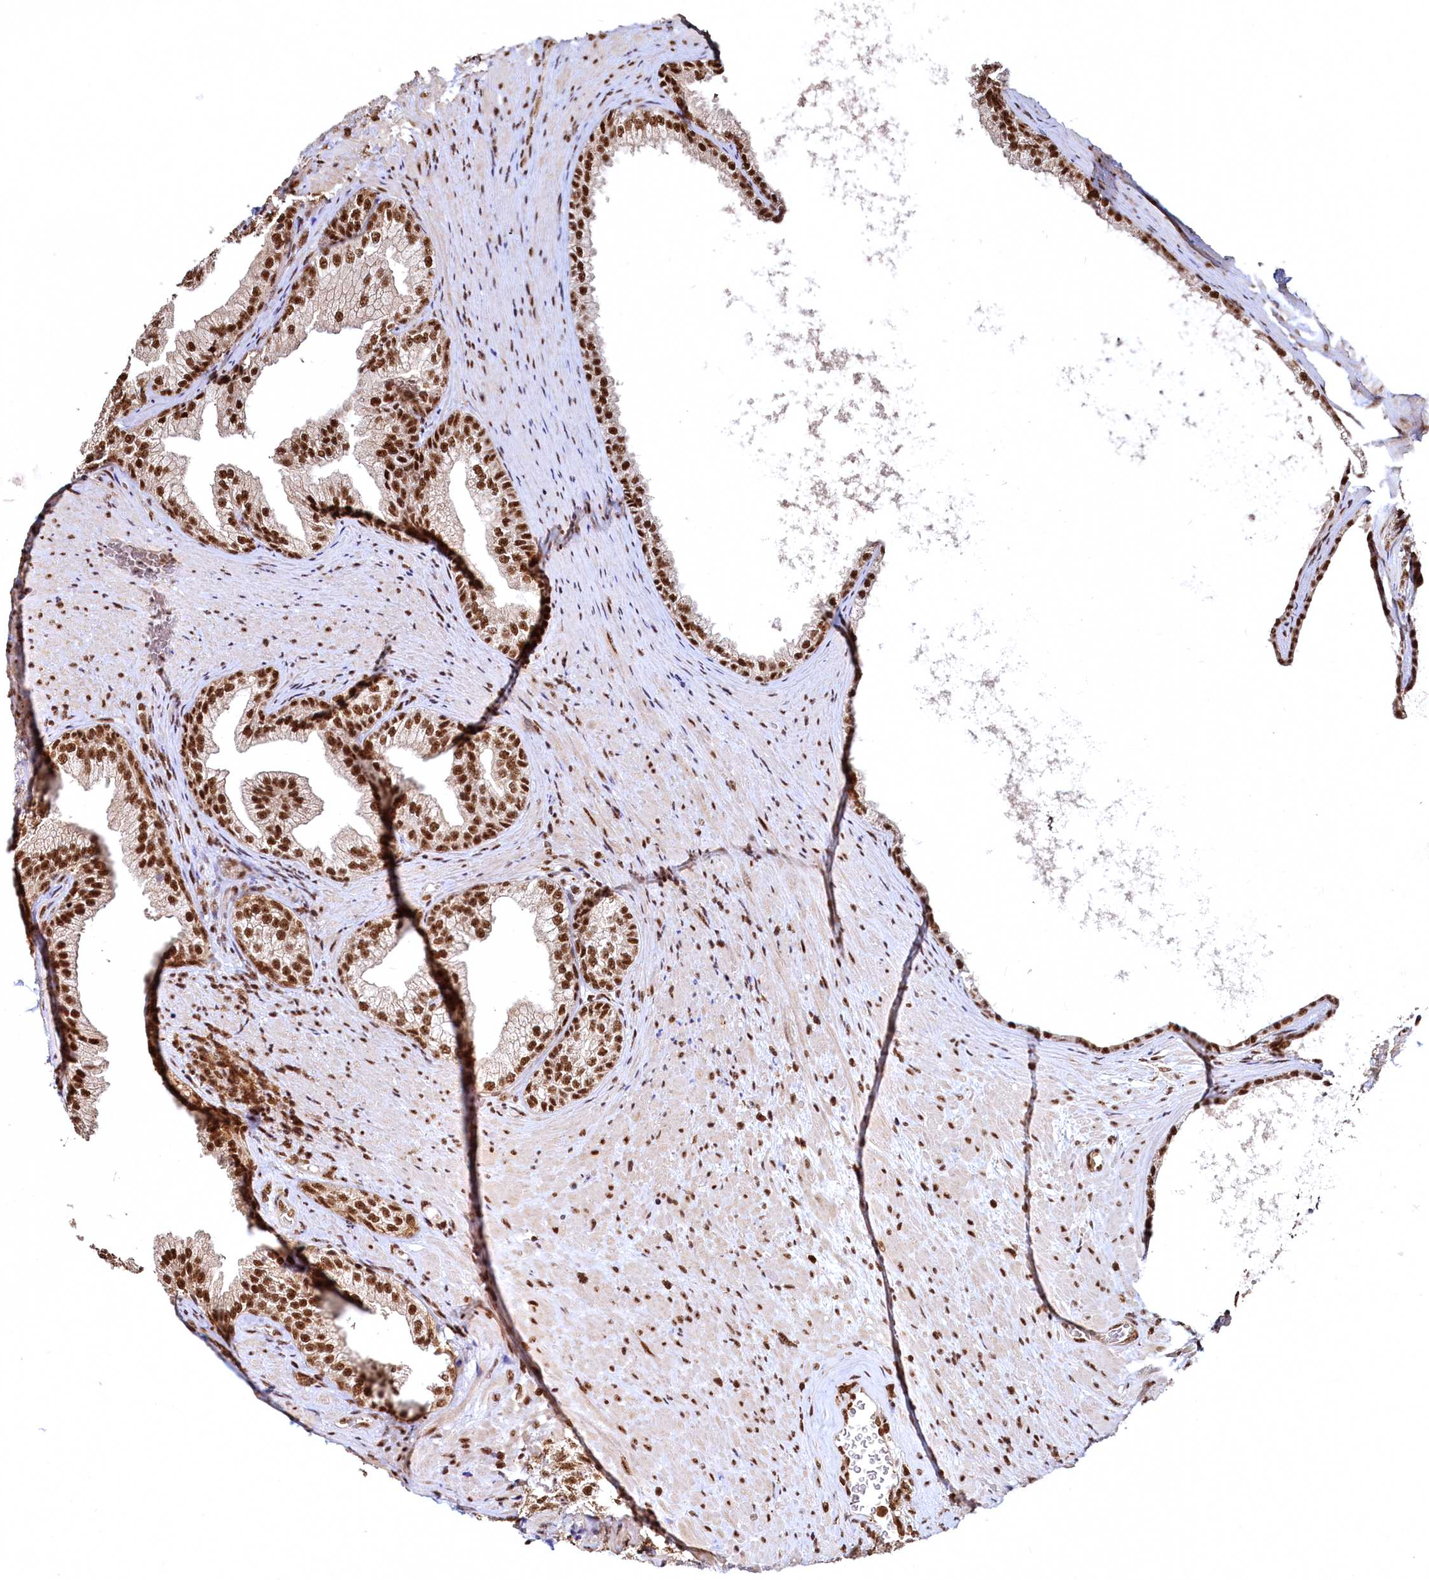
{"staining": {"intensity": "strong", "quantity": ">75%", "location": "nuclear"}, "tissue": "prostate", "cell_type": "Glandular cells", "image_type": "normal", "snomed": [{"axis": "morphology", "description": "Normal tissue, NOS"}, {"axis": "topography", "description": "Prostate"}], "caption": "IHC (DAB) staining of normal human prostate reveals strong nuclear protein positivity in about >75% of glandular cells.", "gene": "RSRC2", "patient": {"sex": "male", "age": 76}}